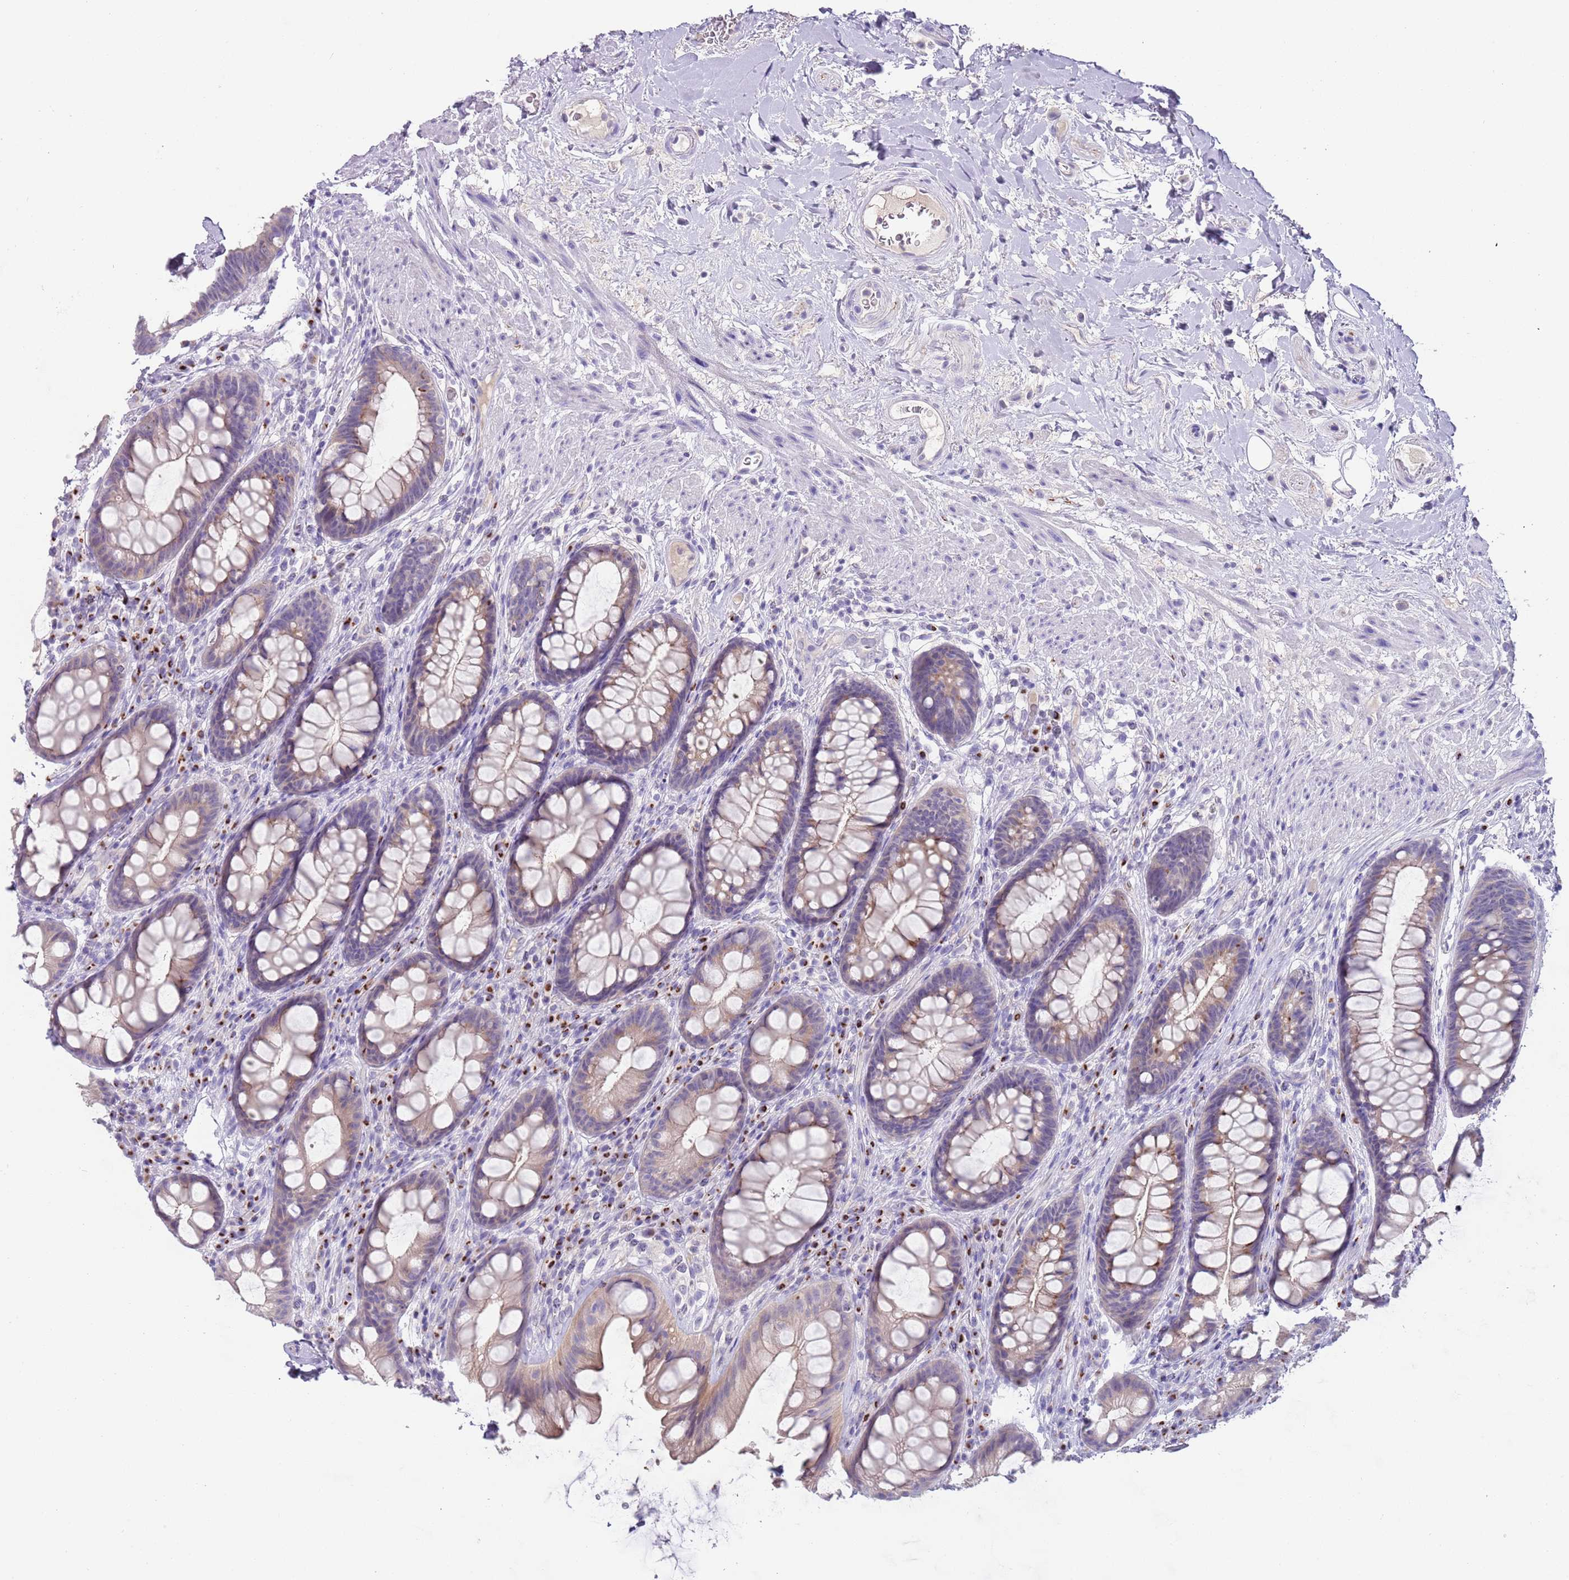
{"staining": {"intensity": "weak", "quantity": "25%-75%", "location": "cytoplasmic/membranous"}, "tissue": "rectum", "cell_type": "Glandular cells", "image_type": "normal", "snomed": [{"axis": "morphology", "description": "Normal tissue, NOS"}, {"axis": "topography", "description": "Rectum"}], "caption": "High-magnification brightfield microscopy of benign rectum stained with DAB (3,3'-diaminobenzidine) (brown) and counterstained with hematoxylin (blue). glandular cells exhibit weak cytoplasmic/membranous positivity is appreciated in approximately25%-75% of cells.", "gene": "C2CD3", "patient": {"sex": "male", "age": 74}}